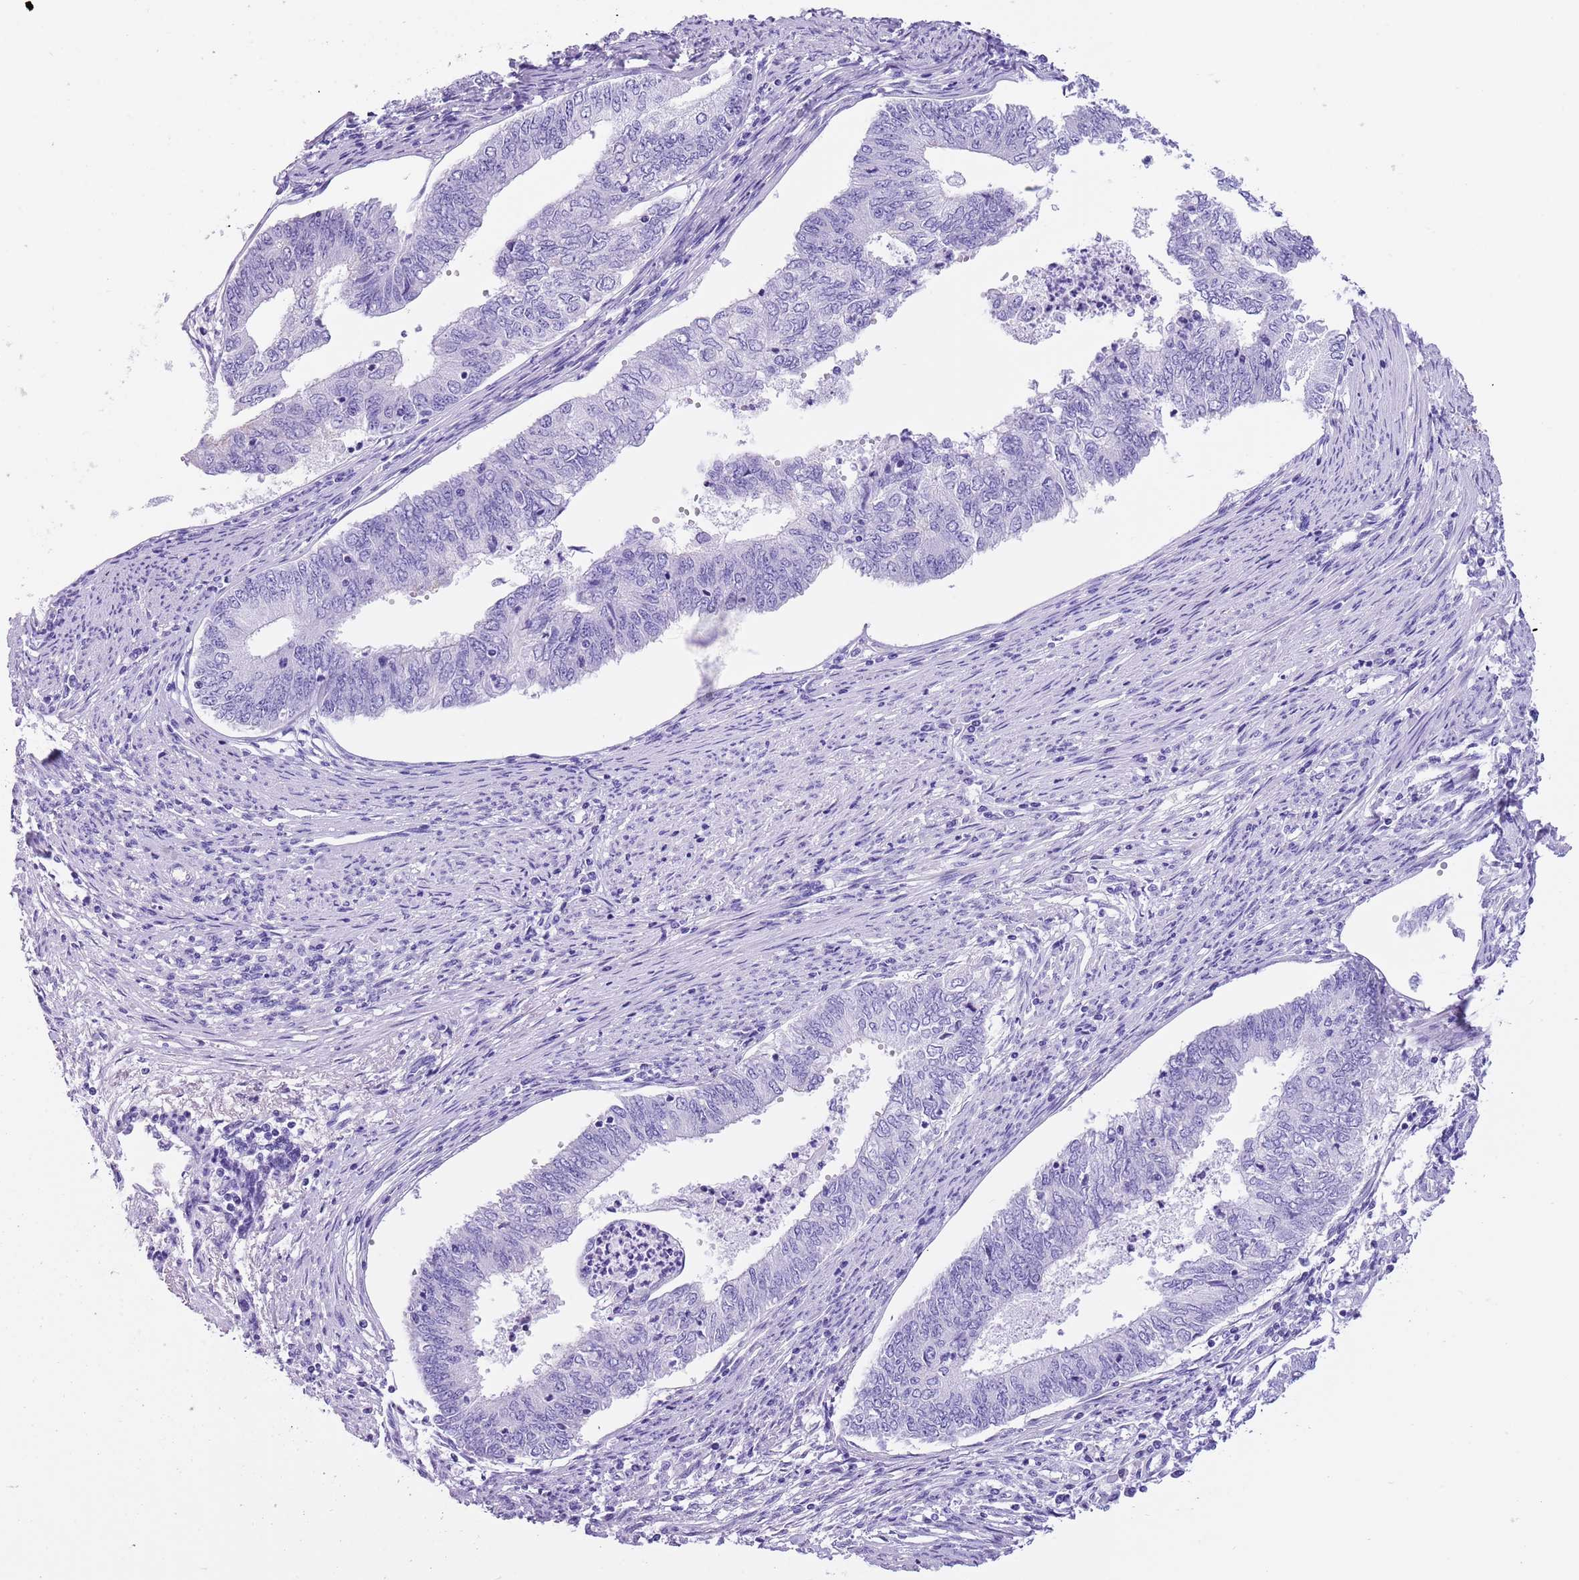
{"staining": {"intensity": "negative", "quantity": "none", "location": "none"}, "tissue": "endometrial cancer", "cell_type": "Tumor cells", "image_type": "cancer", "snomed": [{"axis": "morphology", "description": "Adenocarcinoma, NOS"}, {"axis": "topography", "description": "Endometrium"}], "caption": "Tumor cells are negative for protein expression in human endometrial adenocarcinoma.", "gene": "TBC1D10B", "patient": {"sex": "female", "age": 68}}